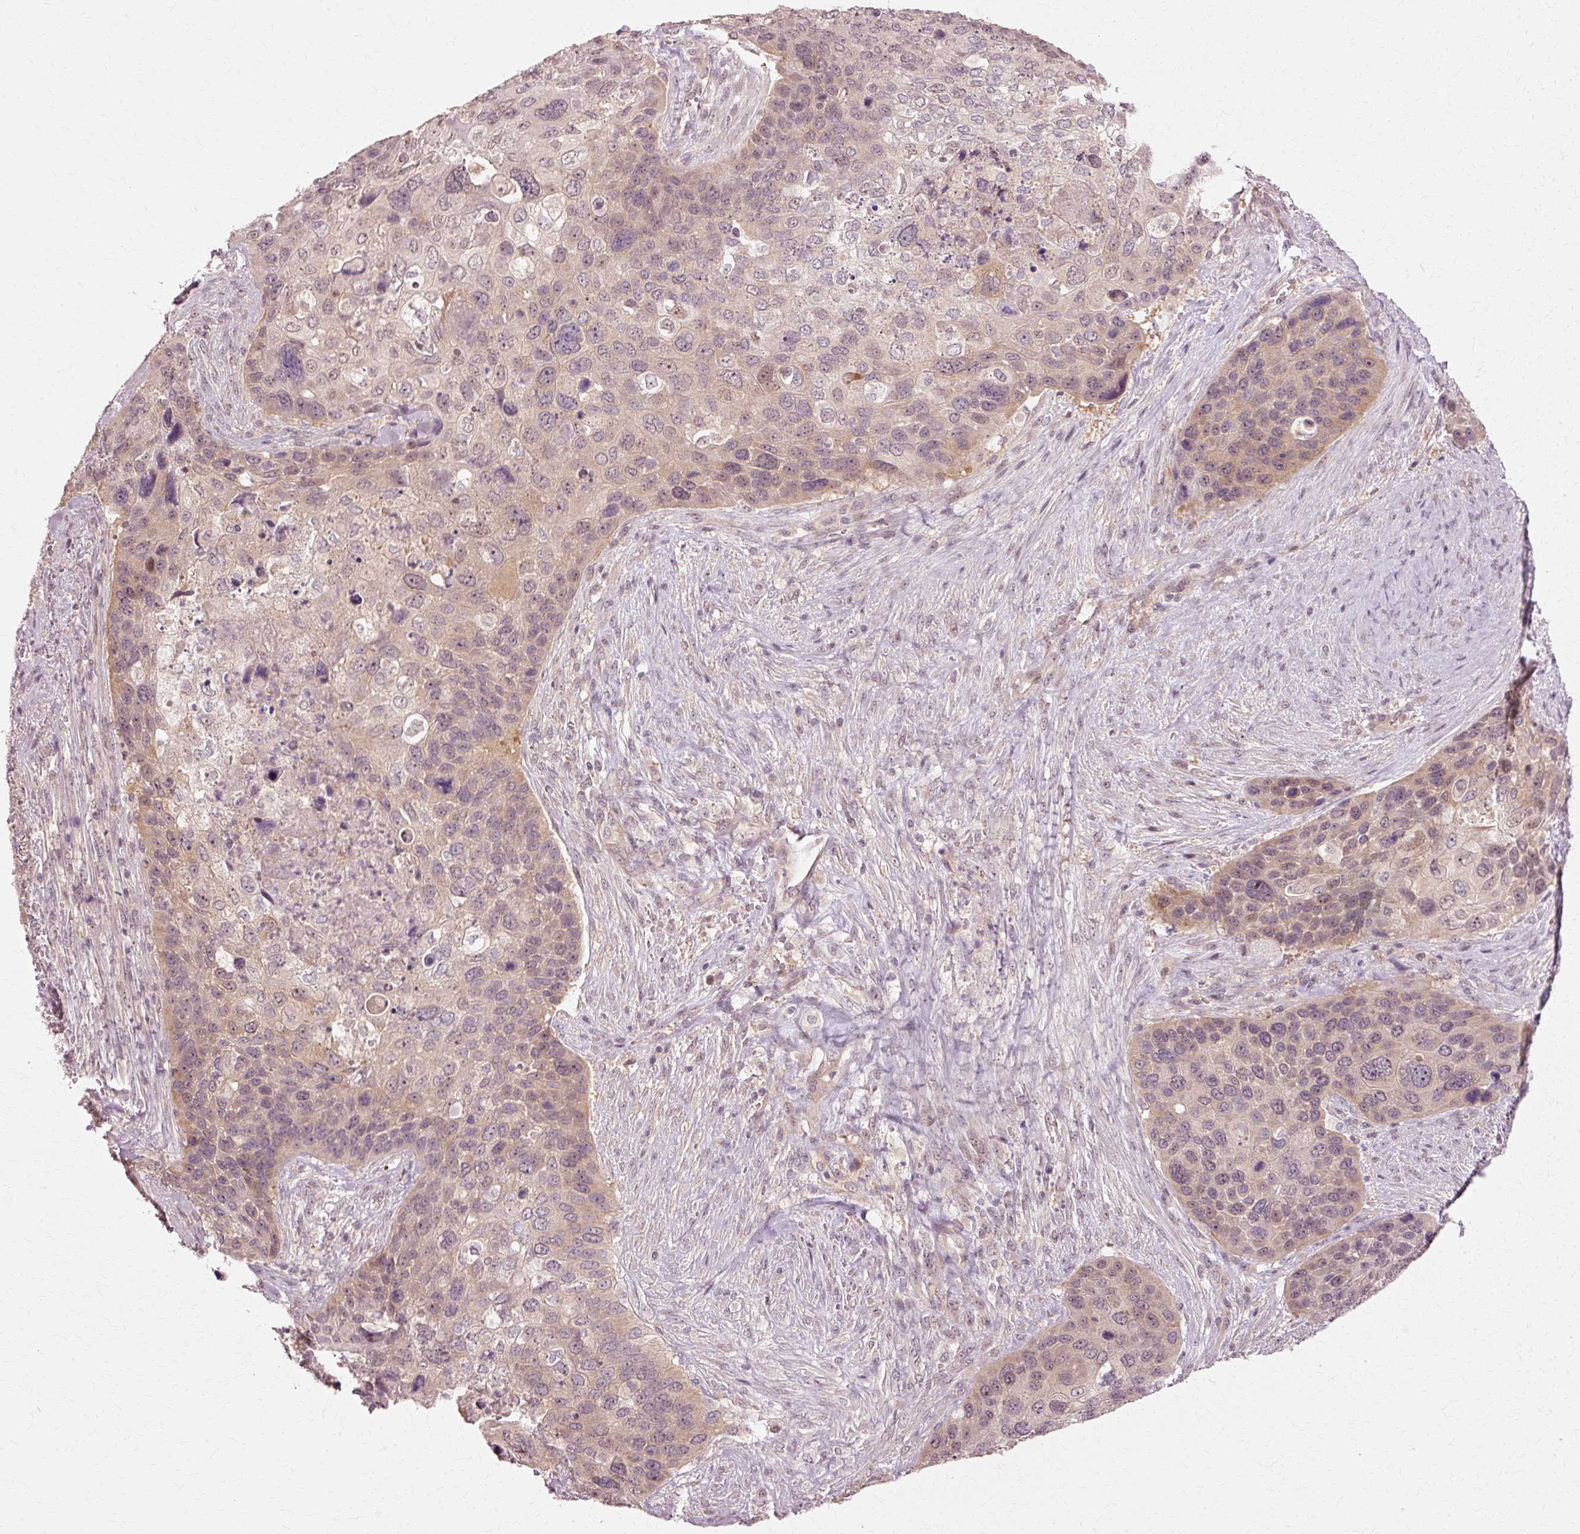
{"staining": {"intensity": "weak", "quantity": "25%-75%", "location": "cytoplasmic/membranous,nuclear"}, "tissue": "skin cancer", "cell_type": "Tumor cells", "image_type": "cancer", "snomed": [{"axis": "morphology", "description": "Basal cell carcinoma"}, {"axis": "topography", "description": "Skin"}], "caption": "High-magnification brightfield microscopy of basal cell carcinoma (skin) stained with DAB (3,3'-diaminobenzidine) (brown) and counterstained with hematoxylin (blue). tumor cells exhibit weak cytoplasmic/membranous and nuclear staining is seen in approximately25%-75% of cells.", "gene": "RGPD5", "patient": {"sex": "female", "age": 74}}